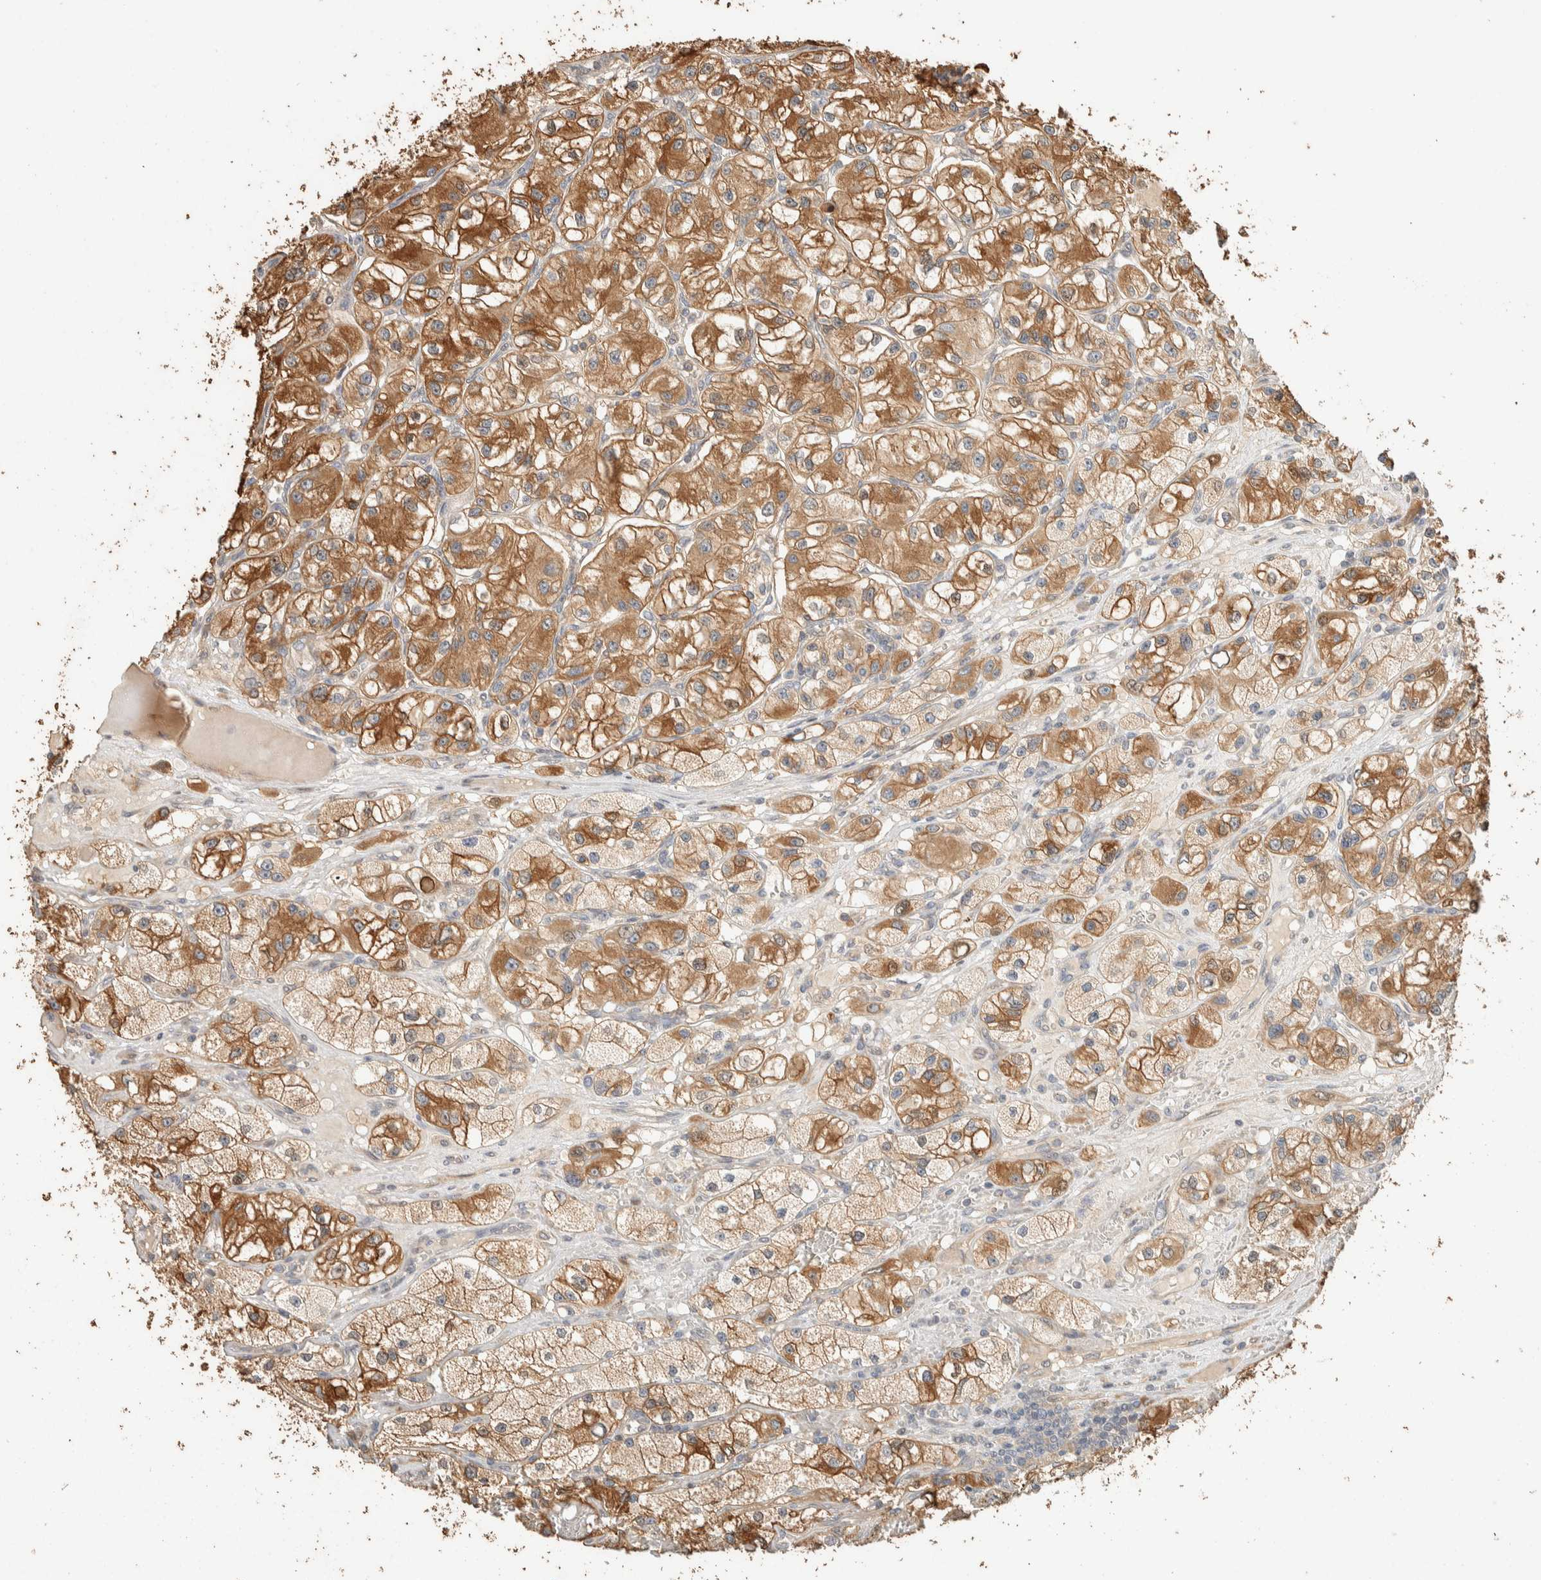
{"staining": {"intensity": "moderate", "quantity": ">75%", "location": "cytoplasmic/membranous"}, "tissue": "renal cancer", "cell_type": "Tumor cells", "image_type": "cancer", "snomed": [{"axis": "morphology", "description": "Adenocarcinoma, NOS"}, {"axis": "topography", "description": "Kidney"}], "caption": "About >75% of tumor cells in renal adenocarcinoma display moderate cytoplasmic/membranous protein expression as visualized by brown immunohistochemical staining.", "gene": "EXOC7", "patient": {"sex": "female", "age": 57}}